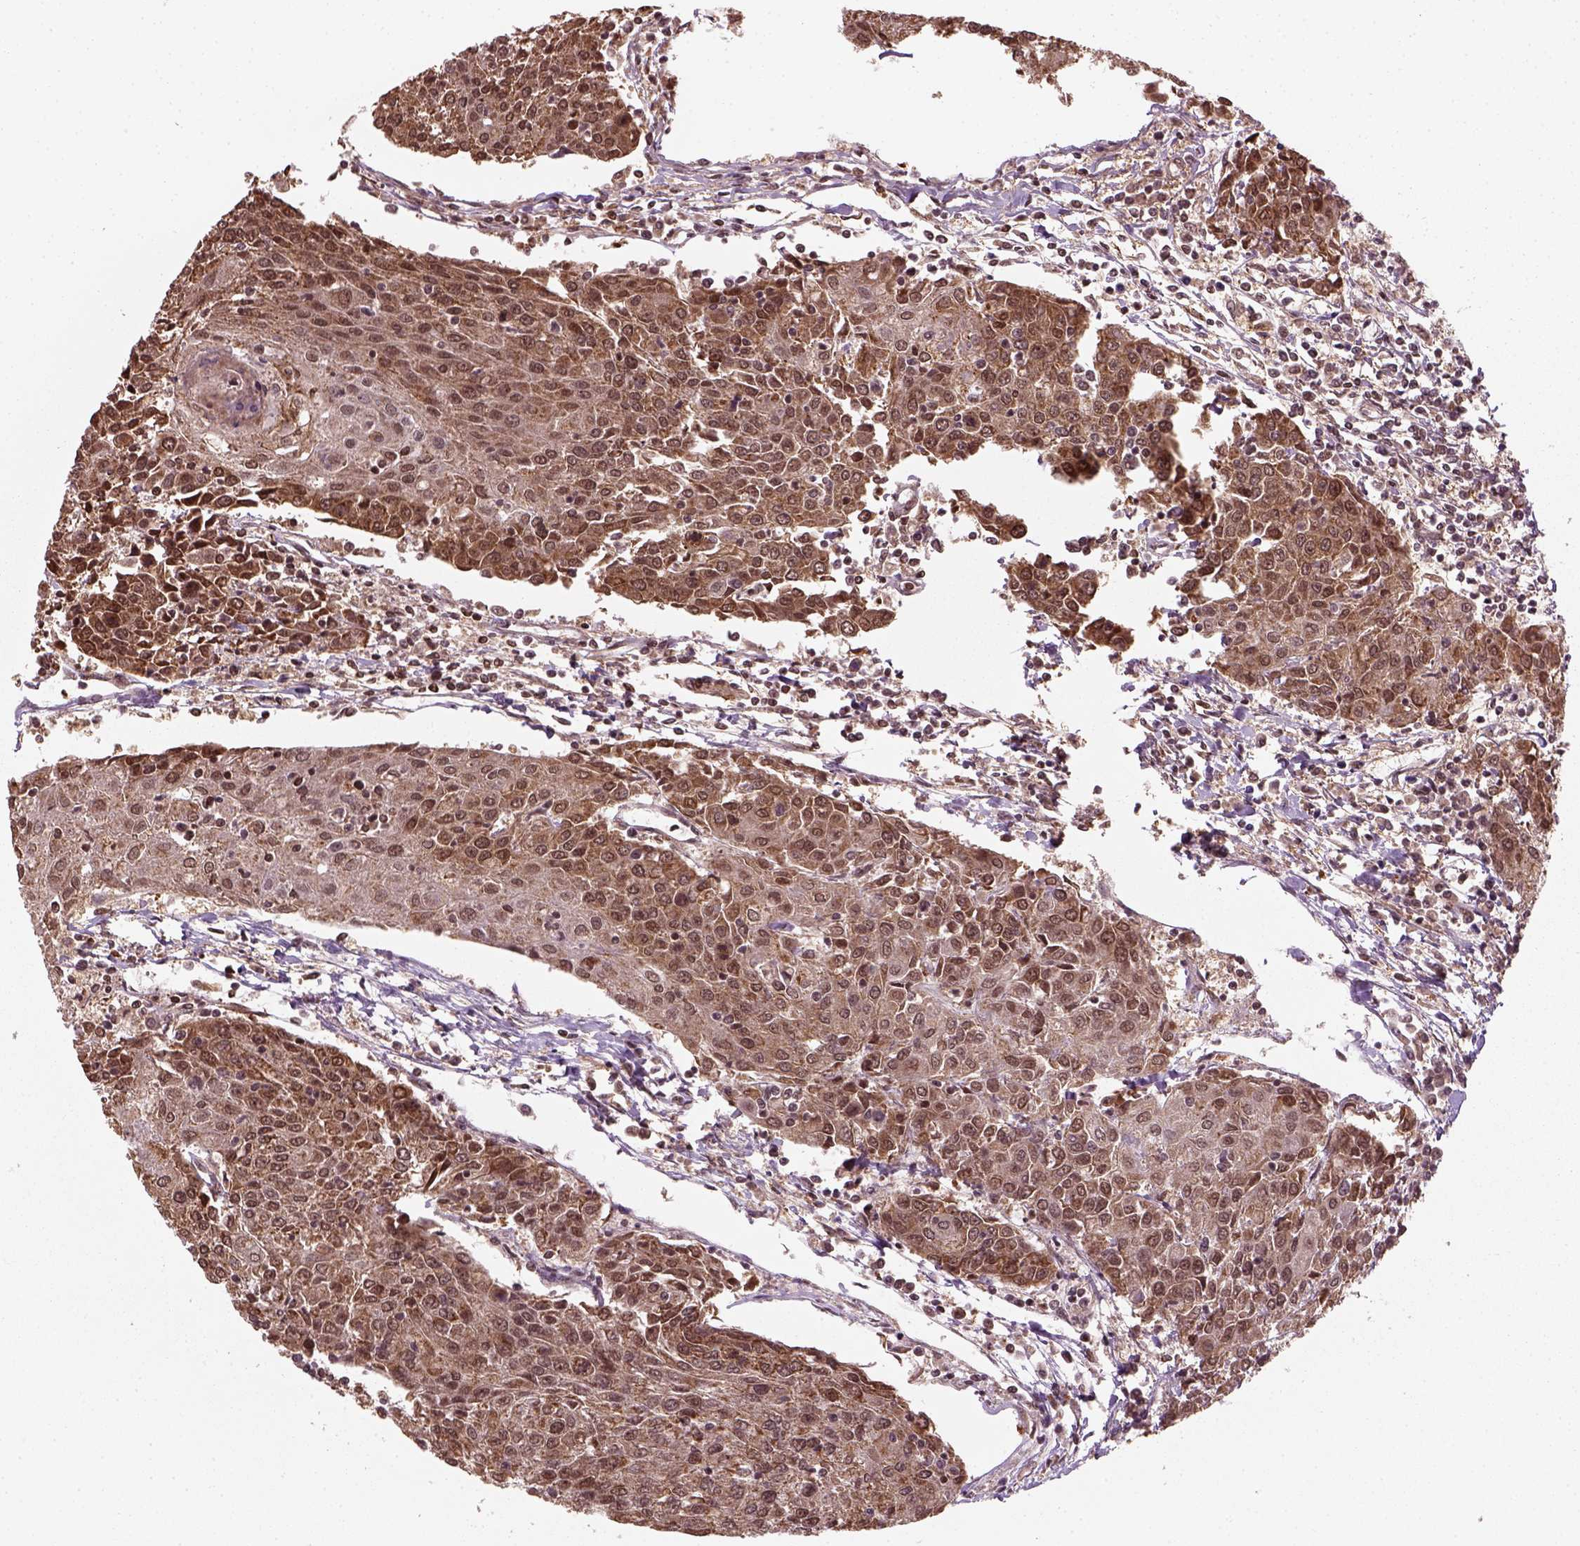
{"staining": {"intensity": "moderate", "quantity": ">75%", "location": "cytoplasmic/membranous"}, "tissue": "urothelial cancer", "cell_type": "Tumor cells", "image_type": "cancer", "snomed": [{"axis": "morphology", "description": "Urothelial carcinoma, High grade"}, {"axis": "topography", "description": "Urinary bladder"}], "caption": "Immunohistochemistry (DAB) staining of human urothelial cancer reveals moderate cytoplasmic/membranous protein staining in approximately >75% of tumor cells.", "gene": "NUDT9", "patient": {"sex": "female", "age": 85}}